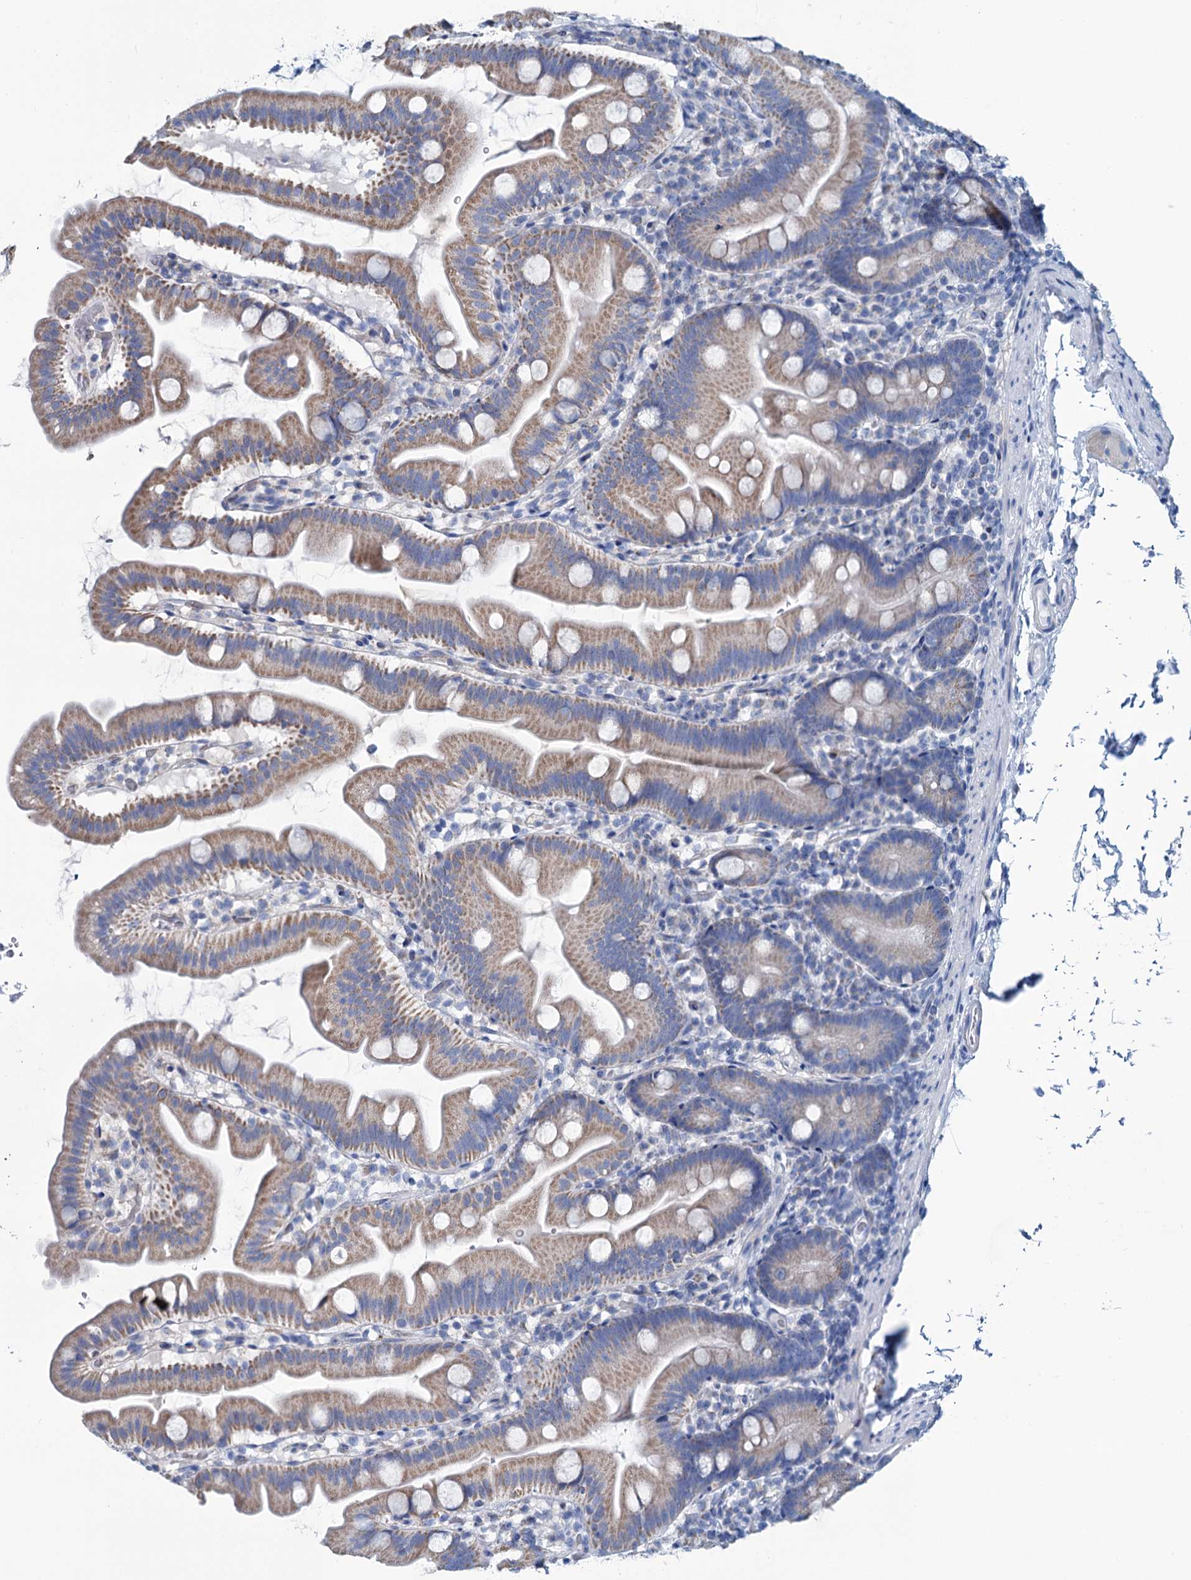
{"staining": {"intensity": "weak", "quantity": "25%-75%", "location": "cytoplasmic/membranous"}, "tissue": "small intestine", "cell_type": "Glandular cells", "image_type": "normal", "snomed": [{"axis": "morphology", "description": "Normal tissue, NOS"}, {"axis": "topography", "description": "Small intestine"}], "caption": "A brown stain shows weak cytoplasmic/membranous staining of a protein in glandular cells of normal human small intestine.", "gene": "SLC1A3", "patient": {"sex": "female", "age": 68}}